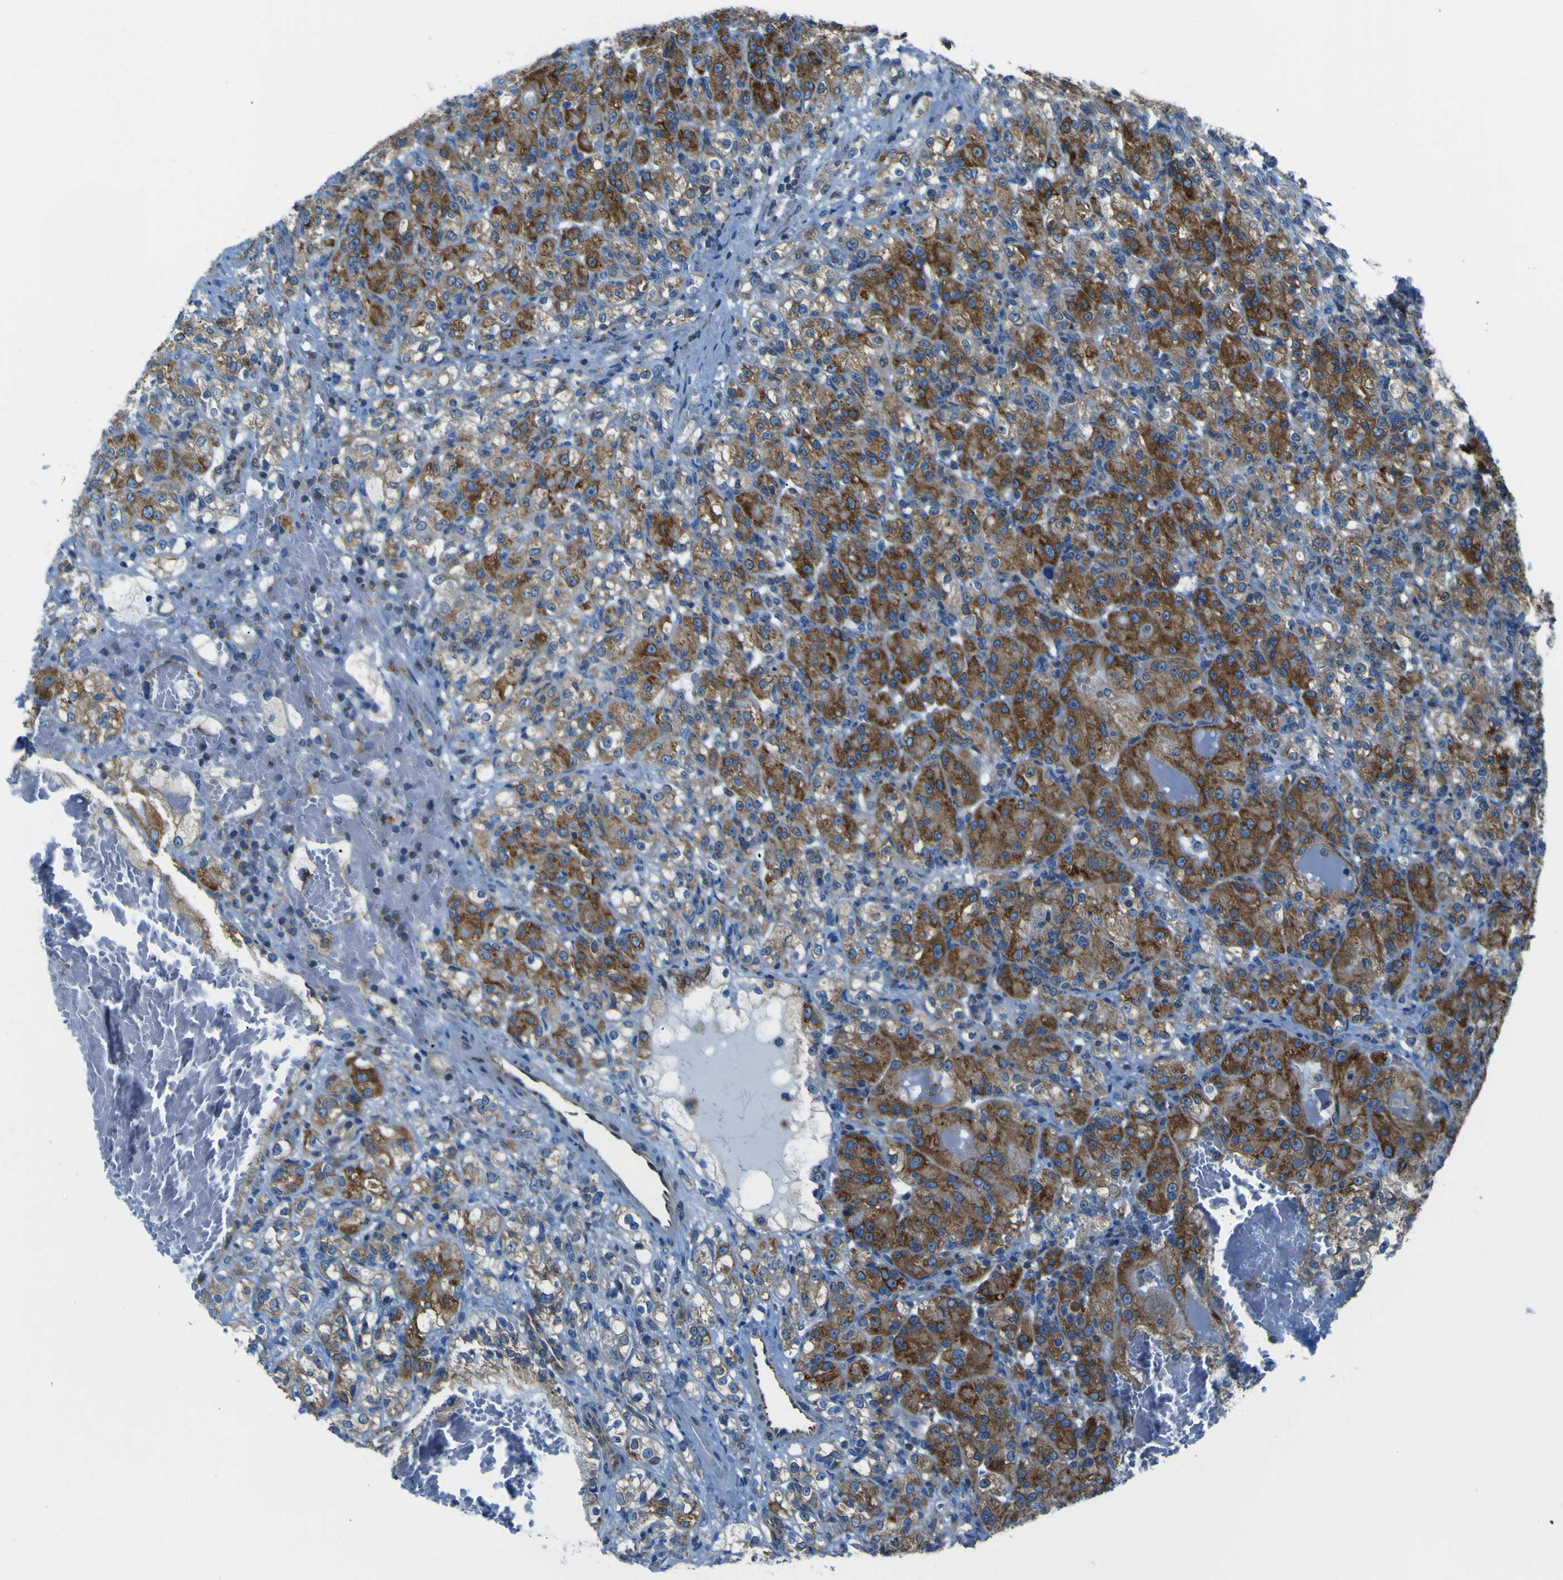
{"staining": {"intensity": "strong", "quantity": "25%-75%", "location": "cytoplasmic/membranous"}, "tissue": "renal cancer", "cell_type": "Tumor cells", "image_type": "cancer", "snomed": [{"axis": "morphology", "description": "Adenocarcinoma, NOS"}, {"axis": "topography", "description": "Kidney"}], "caption": "Immunohistochemistry (IHC) histopathology image of neoplastic tissue: renal cancer stained using immunohistochemistry (IHC) reveals high levels of strong protein expression localized specifically in the cytoplasmic/membranous of tumor cells, appearing as a cytoplasmic/membranous brown color.", "gene": "STIM1", "patient": {"sex": "male", "age": 61}}